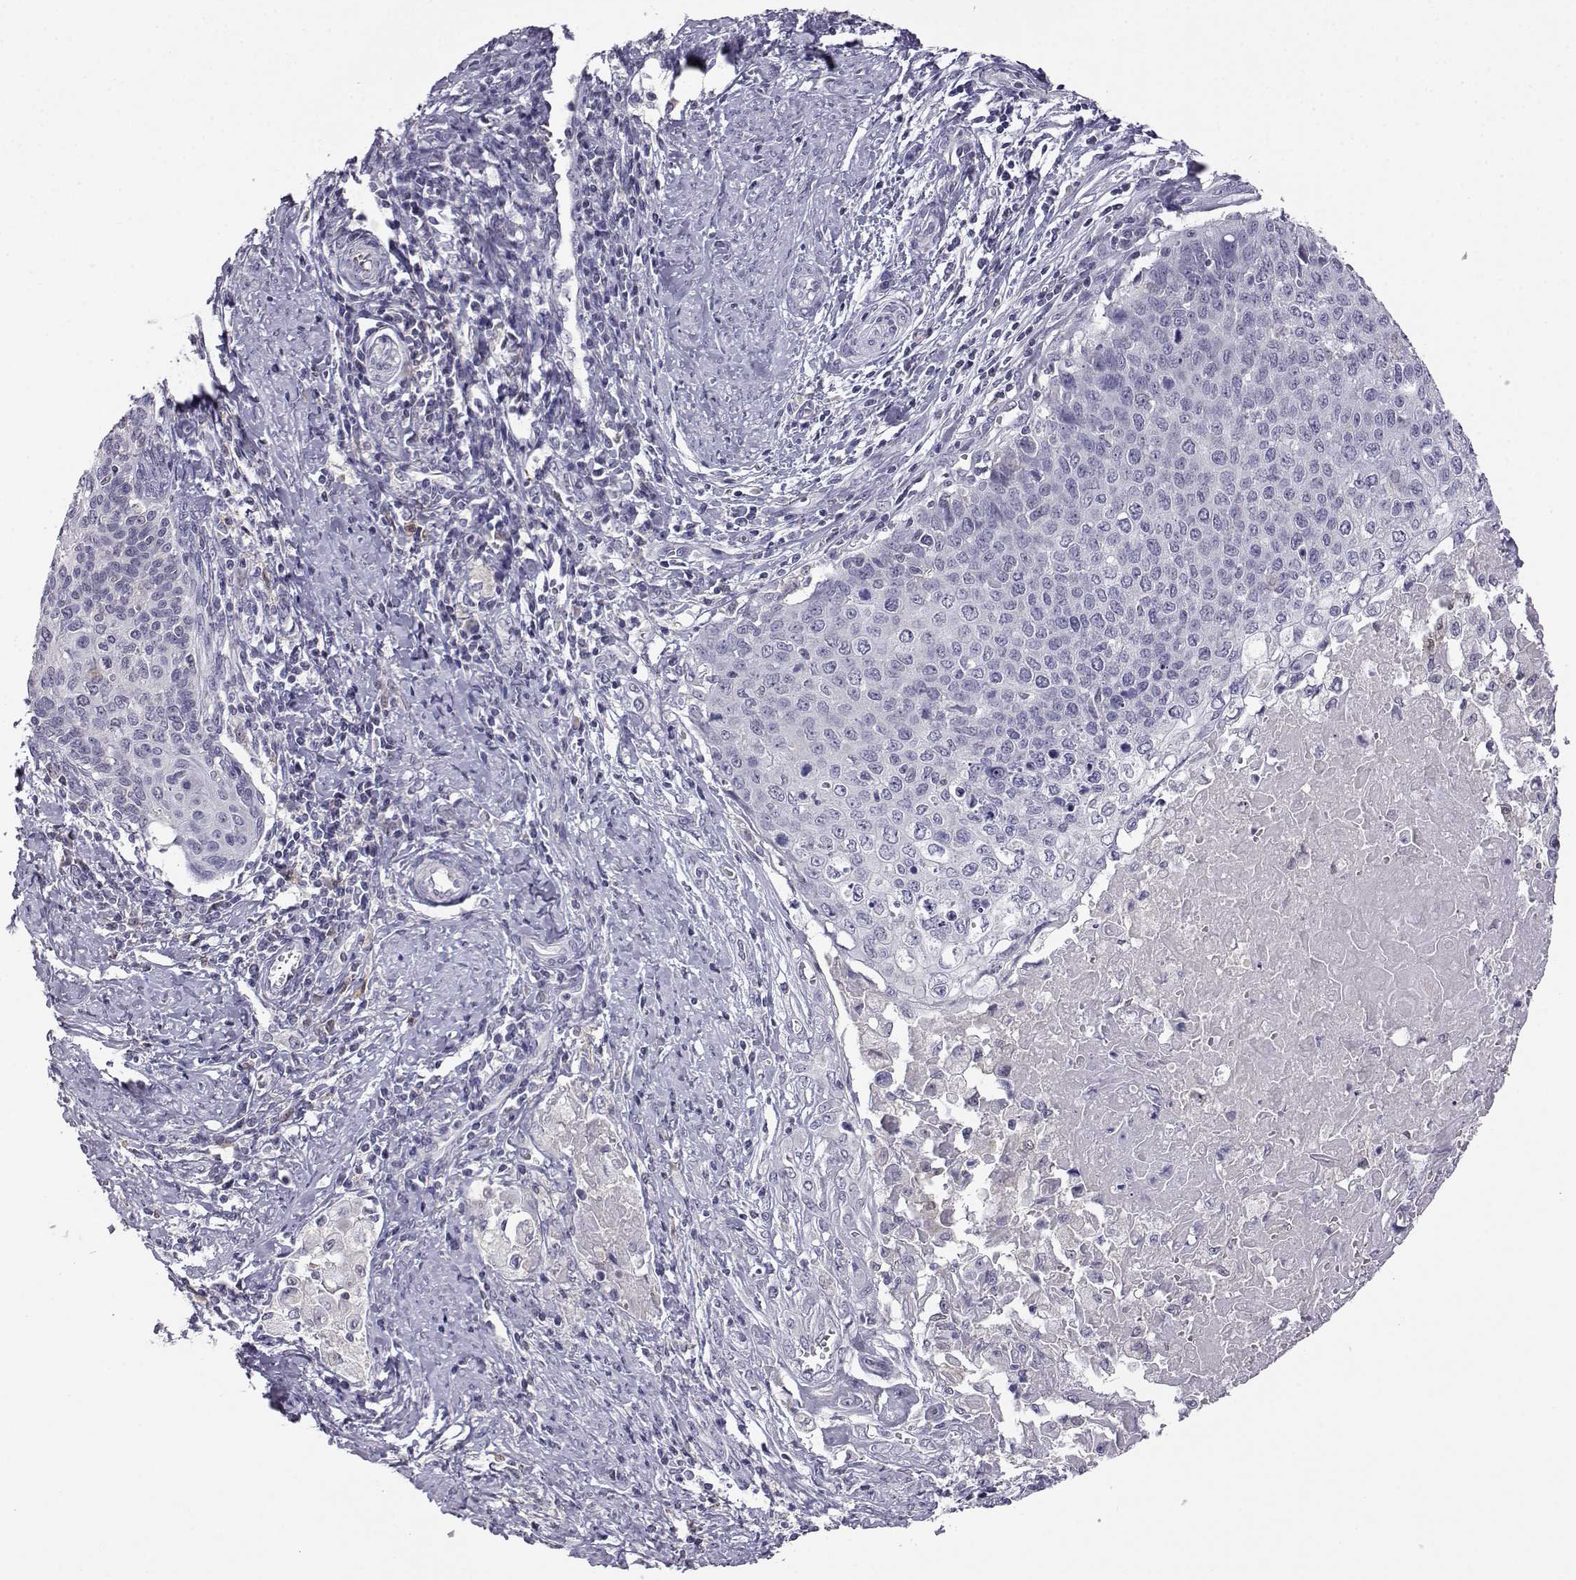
{"staining": {"intensity": "negative", "quantity": "none", "location": "none"}, "tissue": "cervical cancer", "cell_type": "Tumor cells", "image_type": "cancer", "snomed": [{"axis": "morphology", "description": "Squamous cell carcinoma, NOS"}, {"axis": "topography", "description": "Cervix"}], "caption": "This is an immunohistochemistry (IHC) image of cervical squamous cell carcinoma. There is no expression in tumor cells.", "gene": "AKR1B1", "patient": {"sex": "female", "age": 39}}